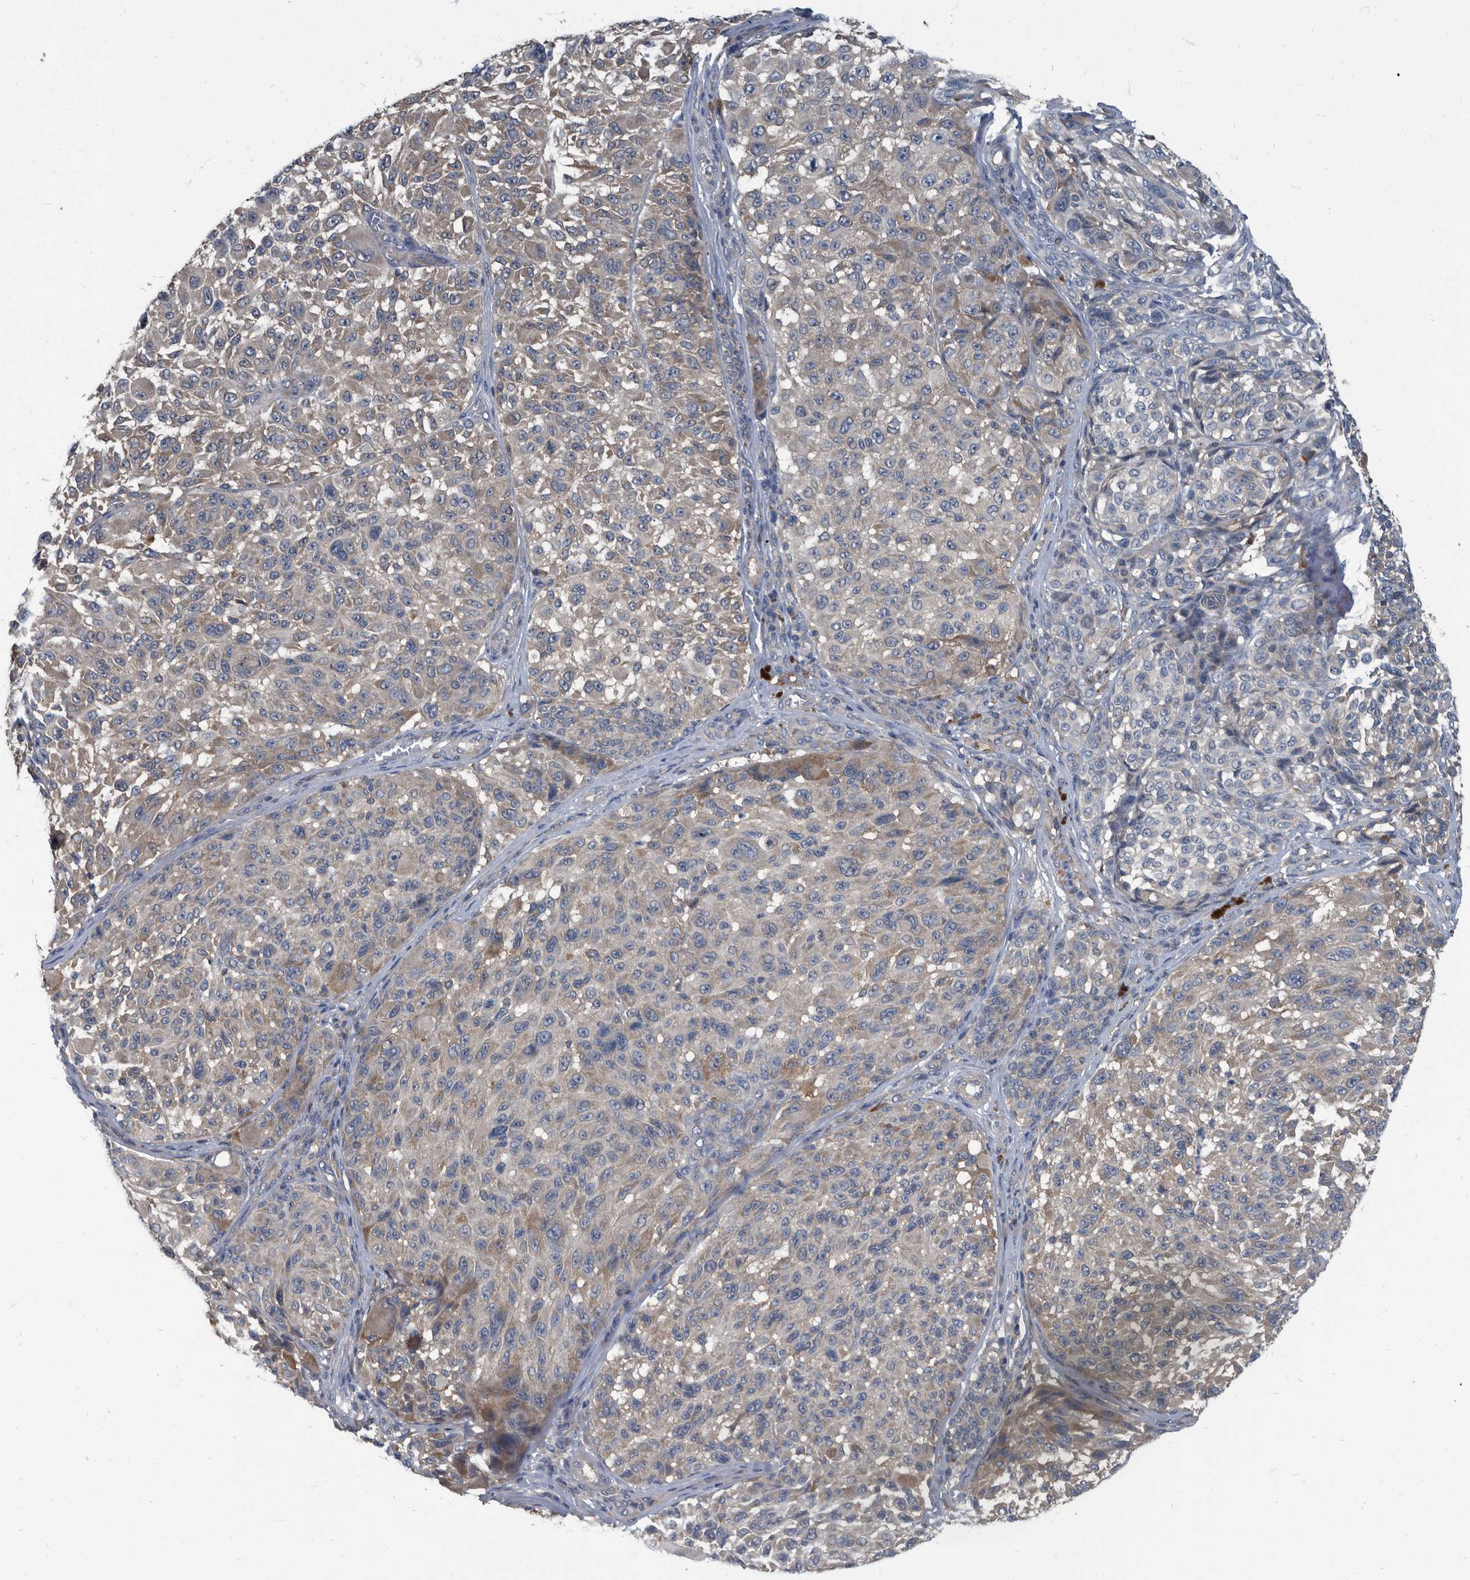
{"staining": {"intensity": "negative", "quantity": "none", "location": "none"}, "tissue": "melanoma", "cell_type": "Tumor cells", "image_type": "cancer", "snomed": [{"axis": "morphology", "description": "Malignant melanoma, NOS"}, {"axis": "topography", "description": "Skin"}], "caption": "Tumor cells are negative for brown protein staining in malignant melanoma. (Brightfield microscopy of DAB IHC at high magnification).", "gene": "CDV3", "patient": {"sex": "male", "age": 83}}